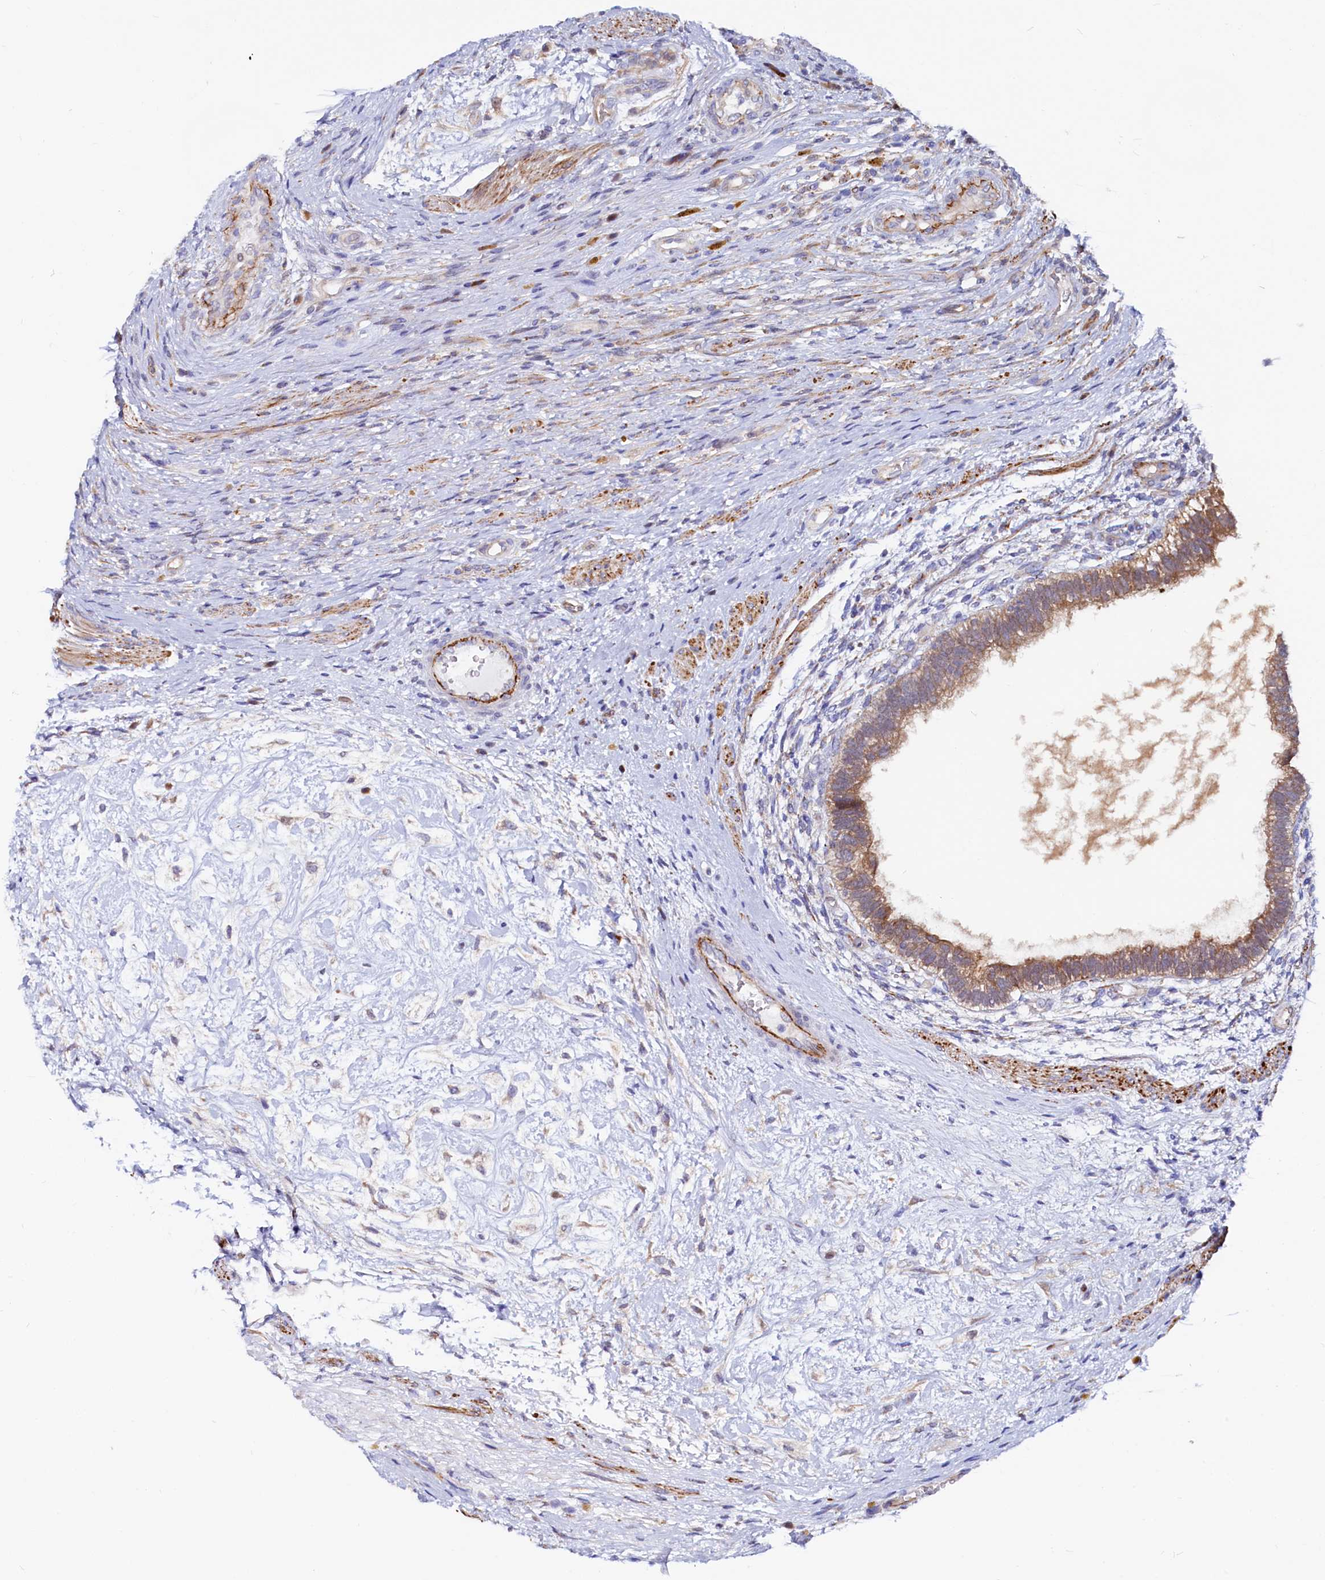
{"staining": {"intensity": "moderate", "quantity": ">75%", "location": "cytoplasmic/membranous"}, "tissue": "testis cancer", "cell_type": "Tumor cells", "image_type": "cancer", "snomed": [{"axis": "morphology", "description": "Carcinoma, Embryonal, NOS"}, {"axis": "topography", "description": "Testis"}], "caption": "IHC micrograph of neoplastic tissue: testis embryonal carcinoma stained using IHC shows medium levels of moderate protein expression localized specifically in the cytoplasmic/membranous of tumor cells, appearing as a cytoplasmic/membranous brown color.", "gene": "ASTE1", "patient": {"sex": "male", "age": 26}}